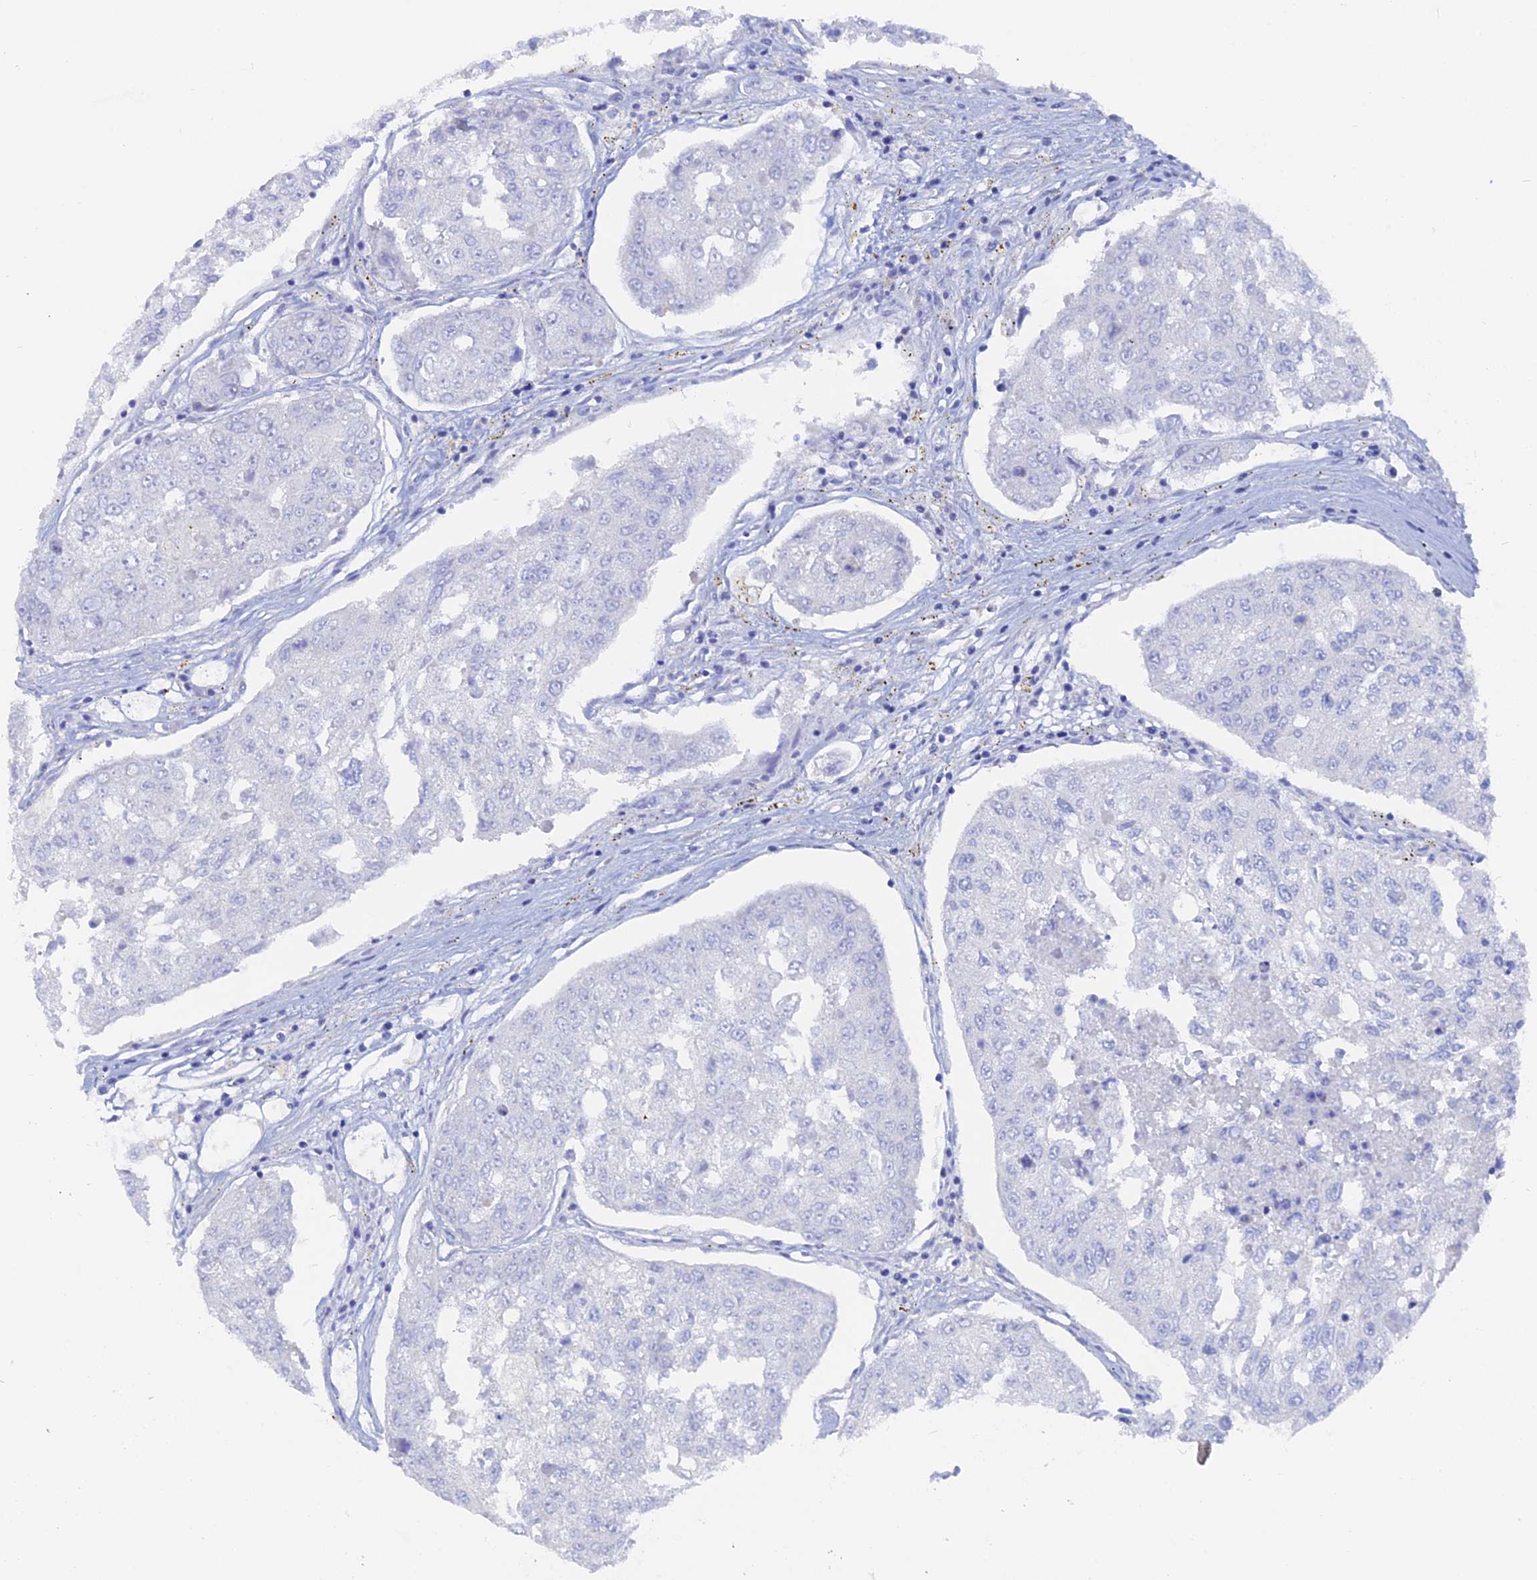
{"staining": {"intensity": "negative", "quantity": "none", "location": "none"}, "tissue": "urothelial cancer", "cell_type": "Tumor cells", "image_type": "cancer", "snomed": [{"axis": "morphology", "description": "Urothelial carcinoma, High grade"}, {"axis": "topography", "description": "Lymph node"}, {"axis": "topography", "description": "Urinary bladder"}], "caption": "A photomicrograph of urothelial cancer stained for a protein exhibits no brown staining in tumor cells. (Stains: DAB (3,3'-diaminobenzidine) IHC with hematoxylin counter stain, Microscopy: brightfield microscopy at high magnification).", "gene": "DACT3", "patient": {"sex": "male", "age": 51}}